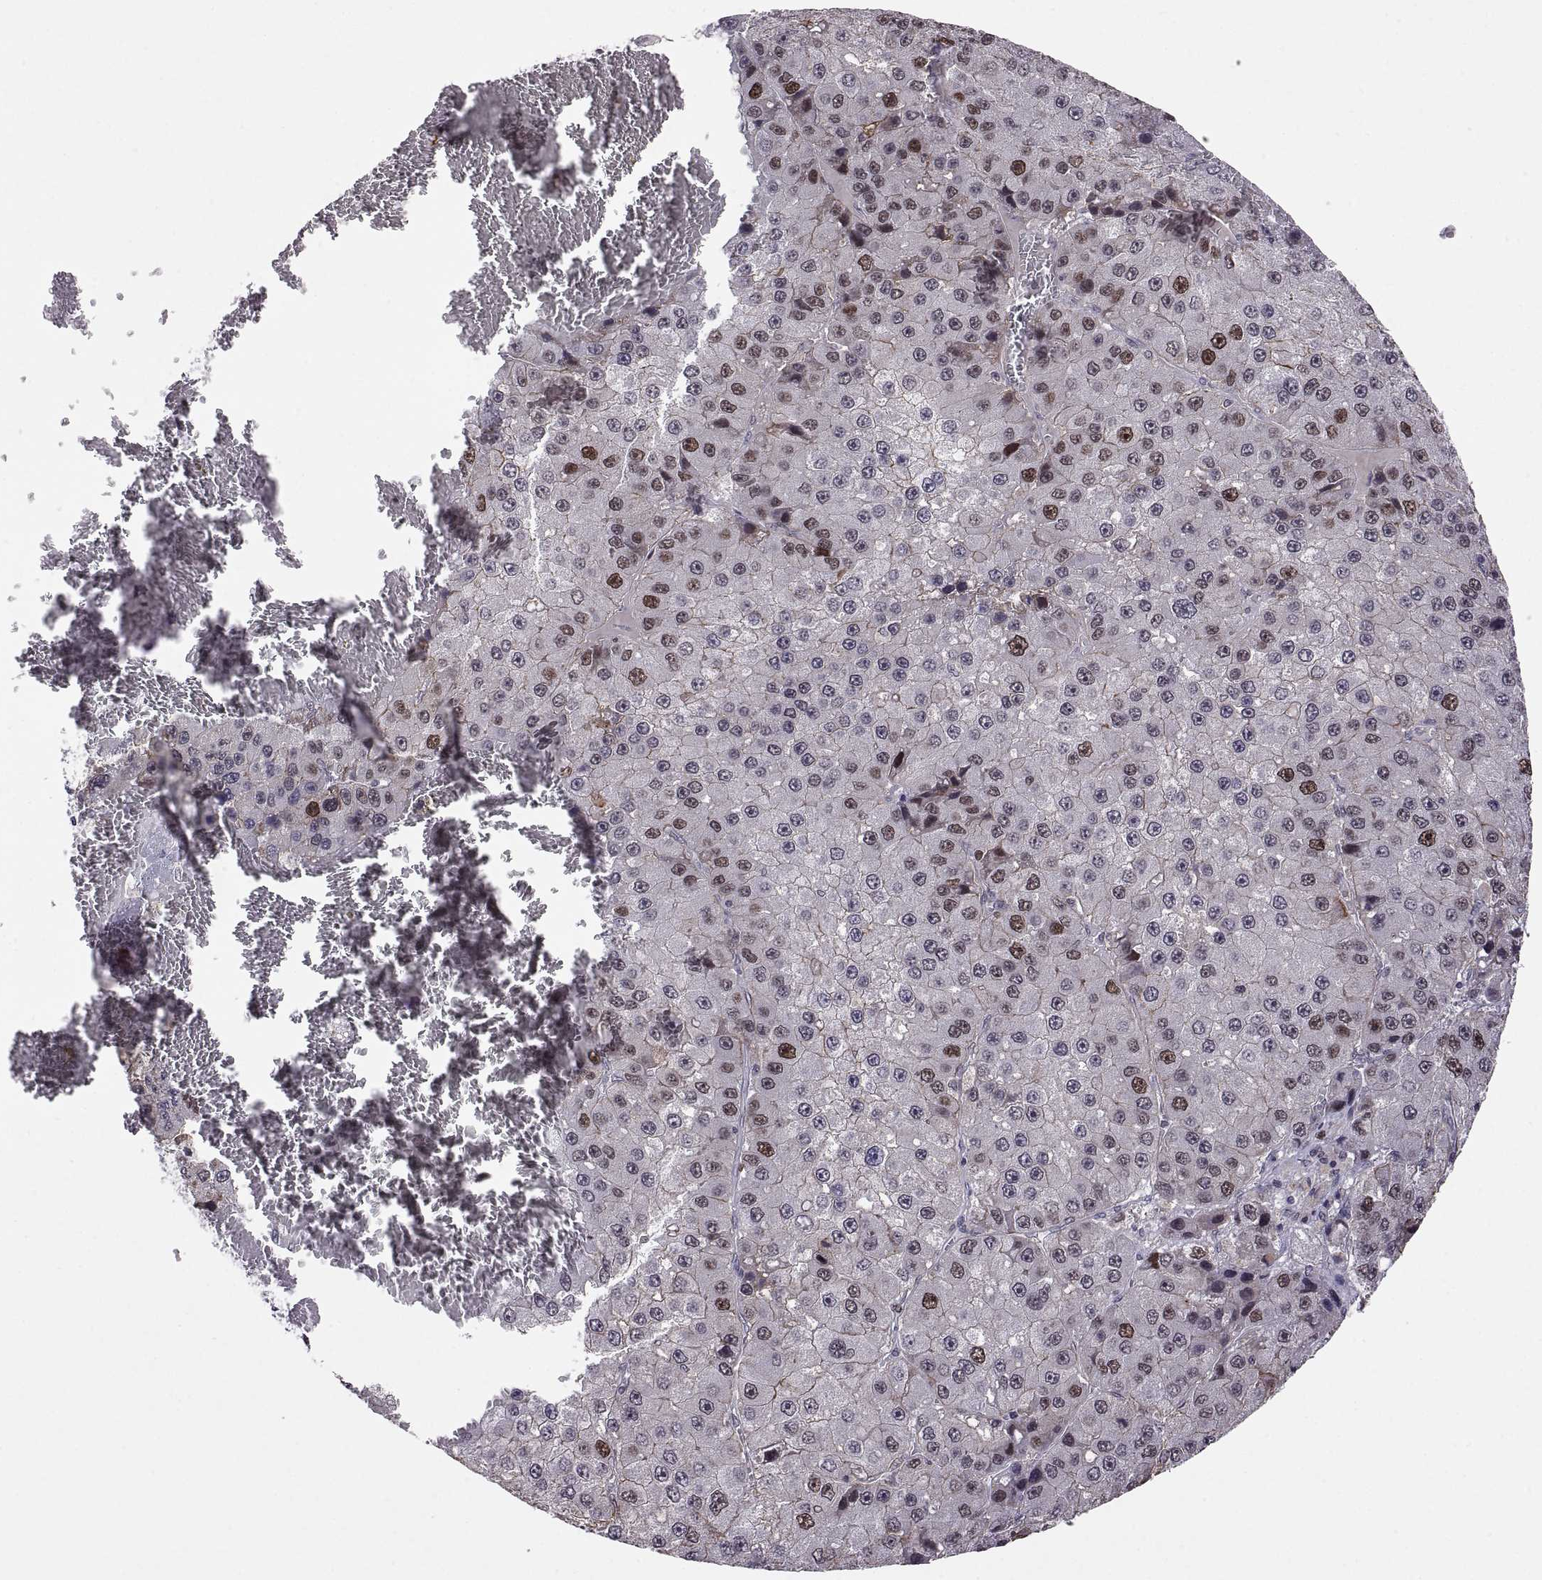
{"staining": {"intensity": "moderate", "quantity": "<25%", "location": "nuclear"}, "tissue": "liver cancer", "cell_type": "Tumor cells", "image_type": "cancer", "snomed": [{"axis": "morphology", "description": "Carcinoma, Hepatocellular, NOS"}, {"axis": "topography", "description": "Liver"}], "caption": "Tumor cells reveal low levels of moderate nuclear expression in approximately <25% of cells in human hepatocellular carcinoma (liver).", "gene": "CHFR", "patient": {"sex": "female", "age": 73}}